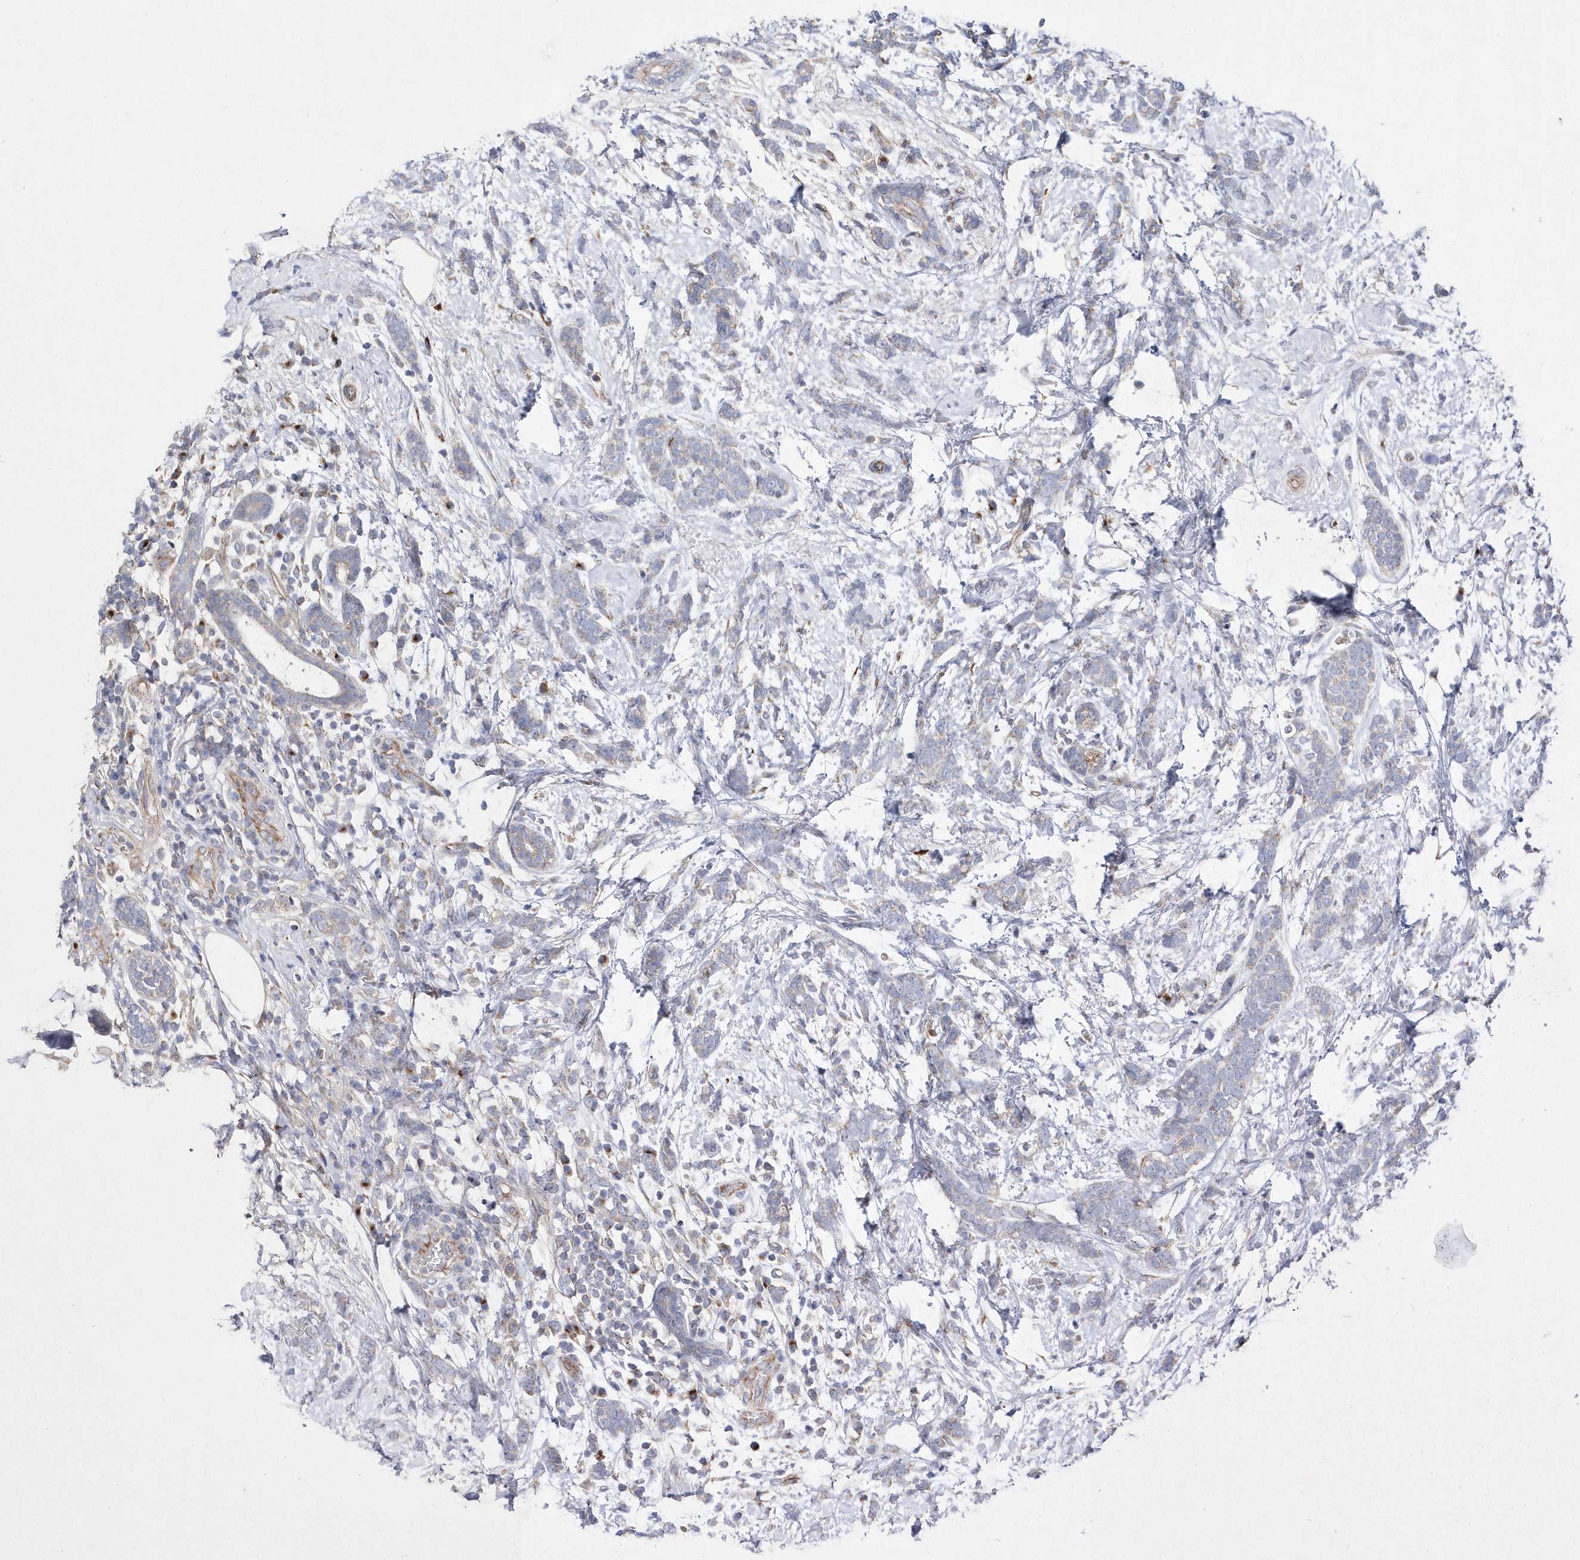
{"staining": {"intensity": "negative", "quantity": "none", "location": "none"}, "tissue": "breast cancer", "cell_type": "Tumor cells", "image_type": "cancer", "snomed": [{"axis": "morphology", "description": "Lobular carcinoma"}, {"axis": "topography", "description": "Breast"}], "caption": "Breast cancer stained for a protein using IHC shows no expression tumor cells.", "gene": "METTL8", "patient": {"sex": "female", "age": 58}}